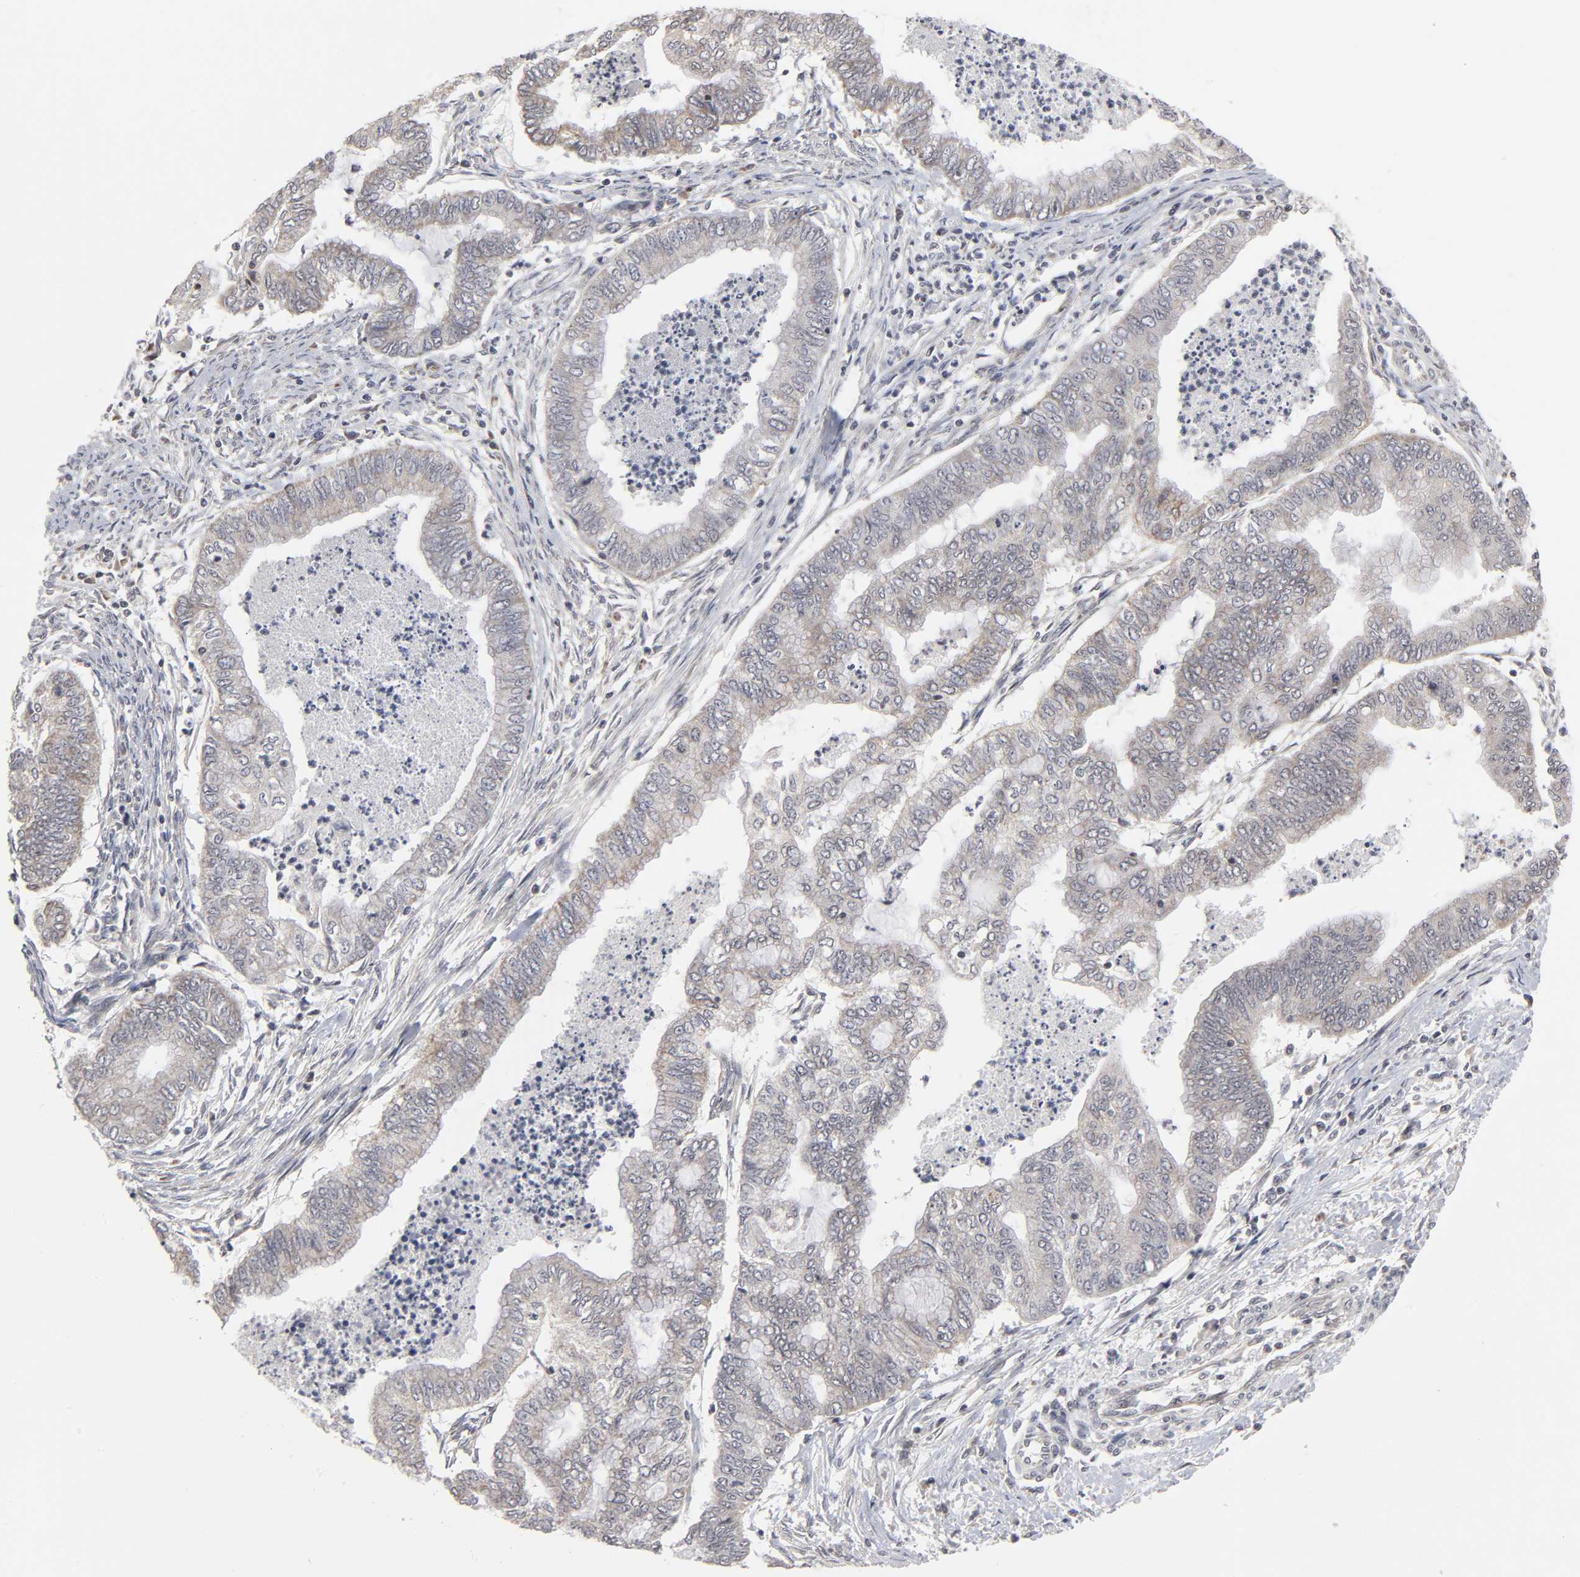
{"staining": {"intensity": "moderate", "quantity": "25%-75%", "location": "cytoplasmic/membranous"}, "tissue": "endometrial cancer", "cell_type": "Tumor cells", "image_type": "cancer", "snomed": [{"axis": "morphology", "description": "Adenocarcinoma, NOS"}, {"axis": "topography", "description": "Endometrium"}], "caption": "Approximately 25%-75% of tumor cells in endometrial cancer (adenocarcinoma) exhibit moderate cytoplasmic/membranous protein staining as visualized by brown immunohistochemical staining.", "gene": "AUH", "patient": {"sex": "female", "age": 79}}